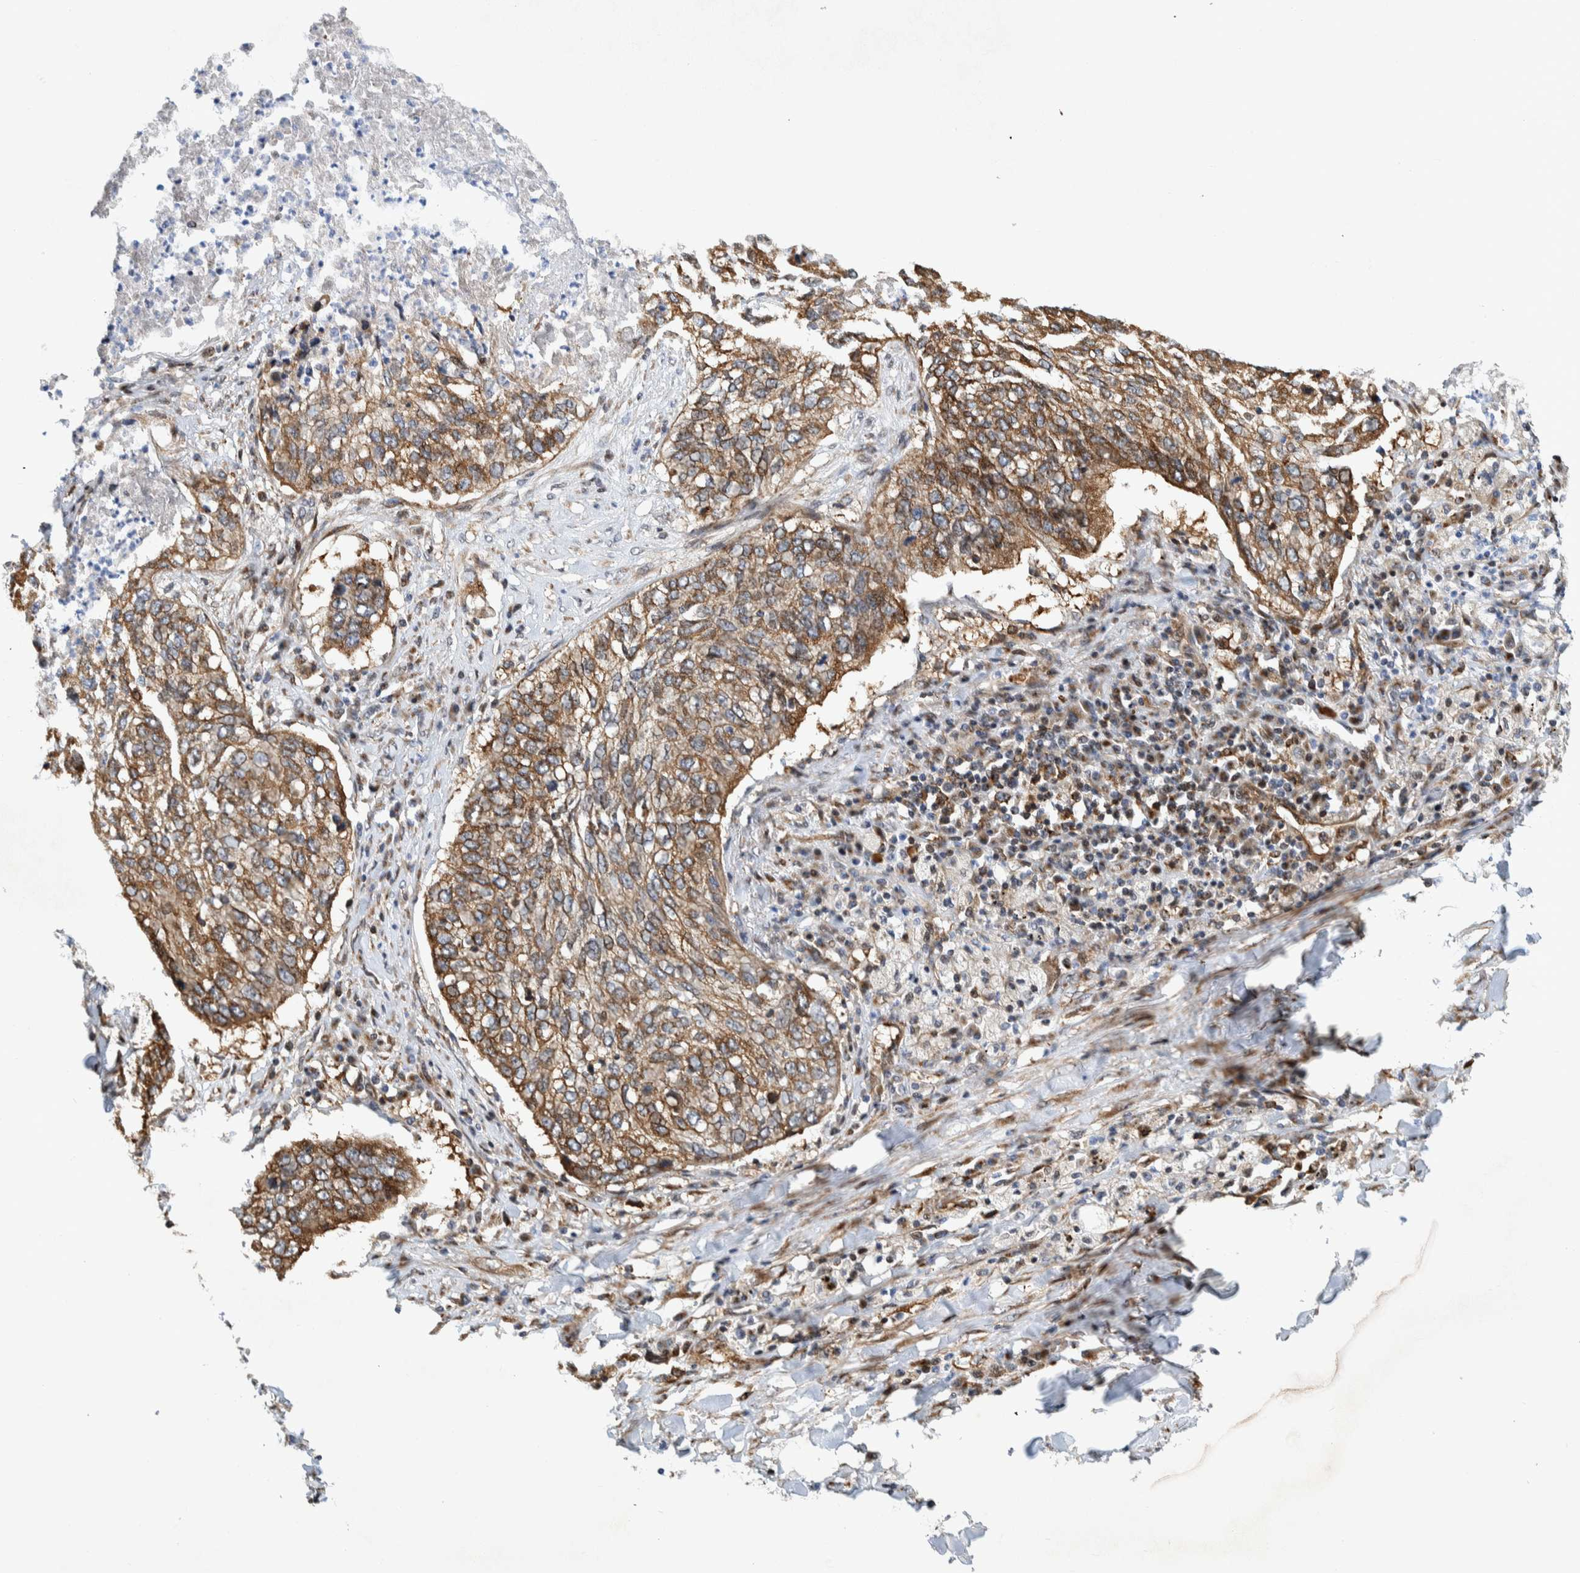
{"staining": {"intensity": "moderate", "quantity": ">75%", "location": "cytoplasmic/membranous"}, "tissue": "lung cancer", "cell_type": "Tumor cells", "image_type": "cancer", "snomed": [{"axis": "morphology", "description": "Squamous cell carcinoma, NOS"}, {"axis": "topography", "description": "Lung"}], "caption": "A brown stain shows moderate cytoplasmic/membranous positivity of a protein in lung cancer tumor cells.", "gene": "CCDC57", "patient": {"sex": "female", "age": 63}}